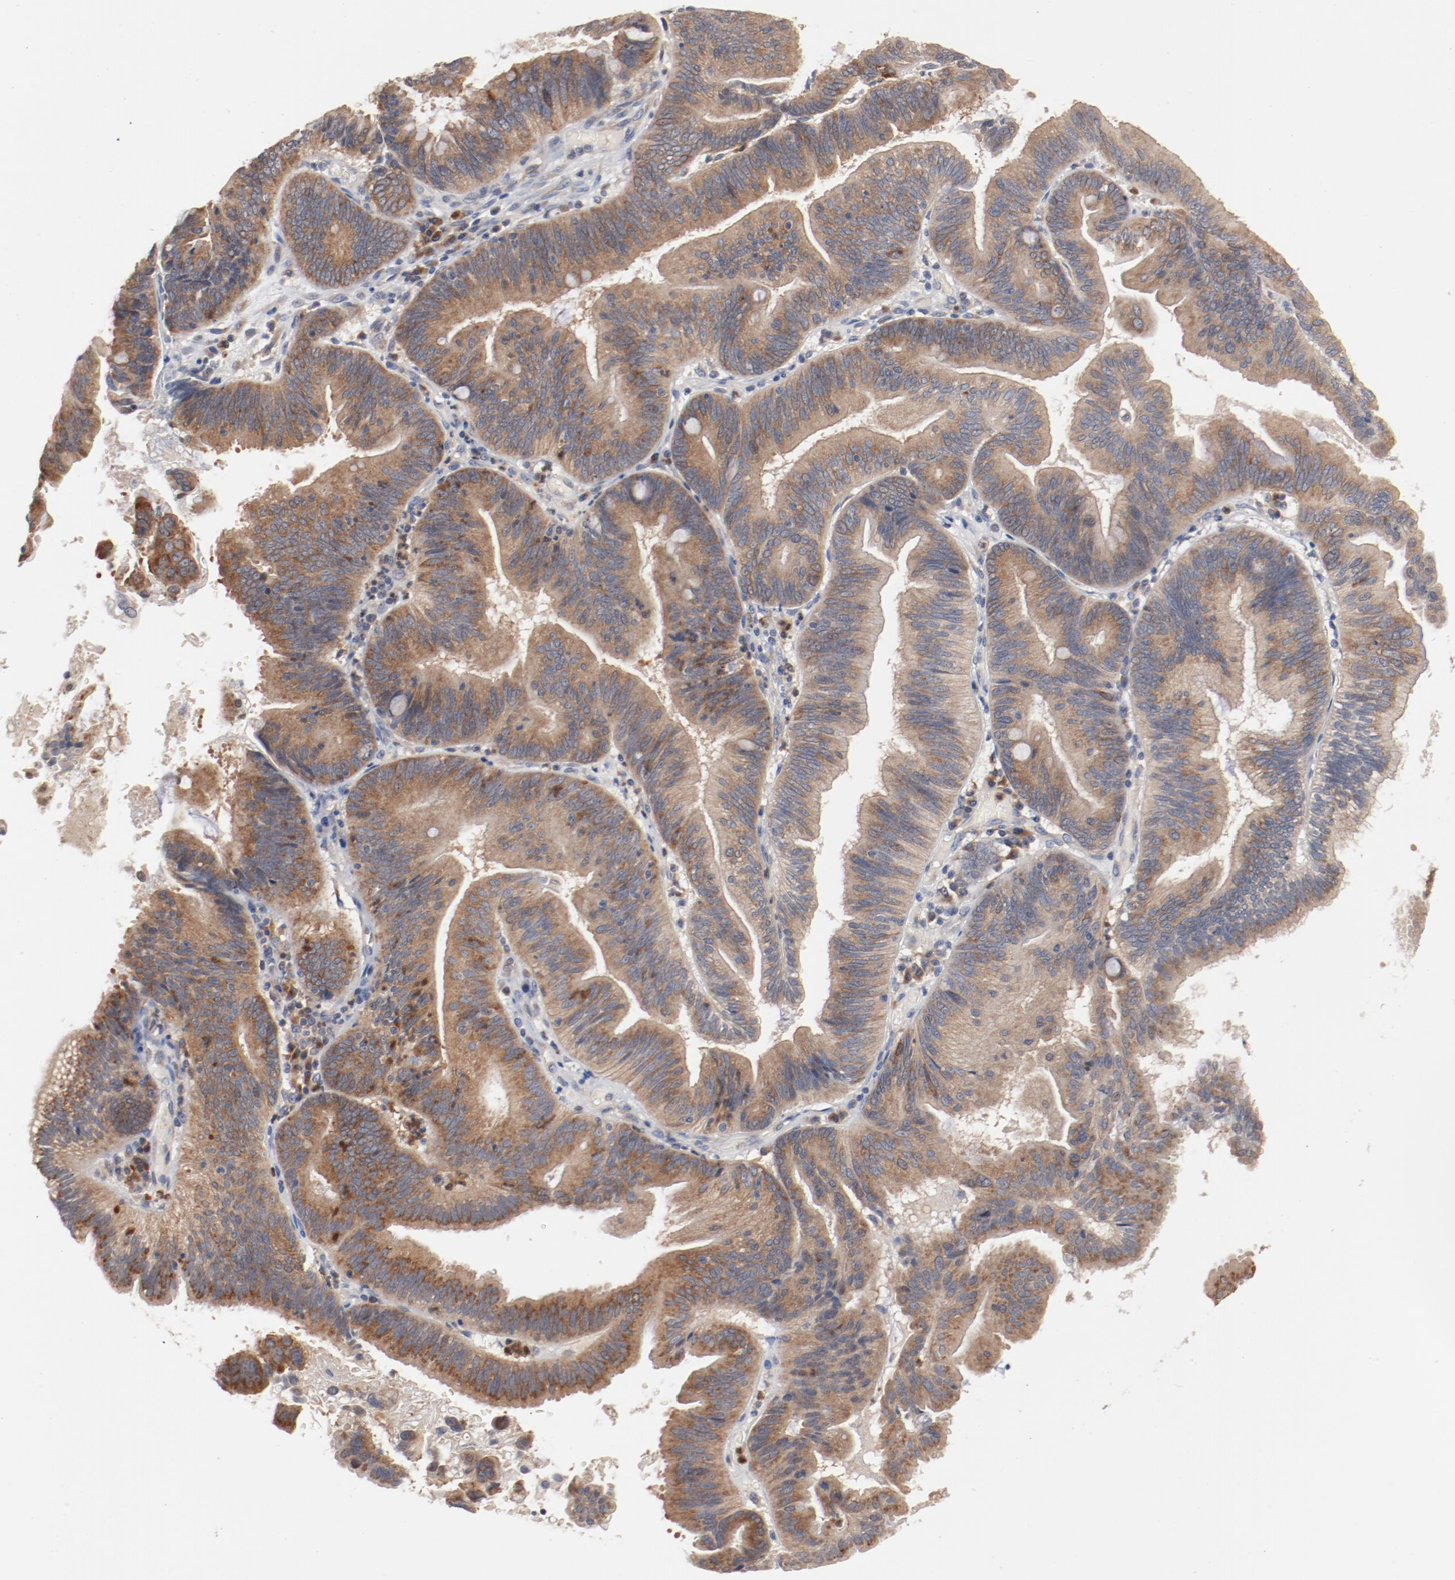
{"staining": {"intensity": "moderate", "quantity": ">75%", "location": "cytoplasmic/membranous"}, "tissue": "pancreatic cancer", "cell_type": "Tumor cells", "image_type": "cancer", "snomed": [{"axis": "morphology", "description": "Adenocarcinoma, NOS"}, {"axis": "topography", "description": "Pancreas"}], "caption": "Immunohistochemistry (IHC) of human pancreatic cancer (adenocarcinoma) demonstrates medium levels of moderate cytoplasmic/membranous staining in about >75% of tumor cells. (DAB = brown stain, brightfield microscopy at high magnification).", "gene": "RNASE11", "patient": {"sex": "male", "age": 82}}